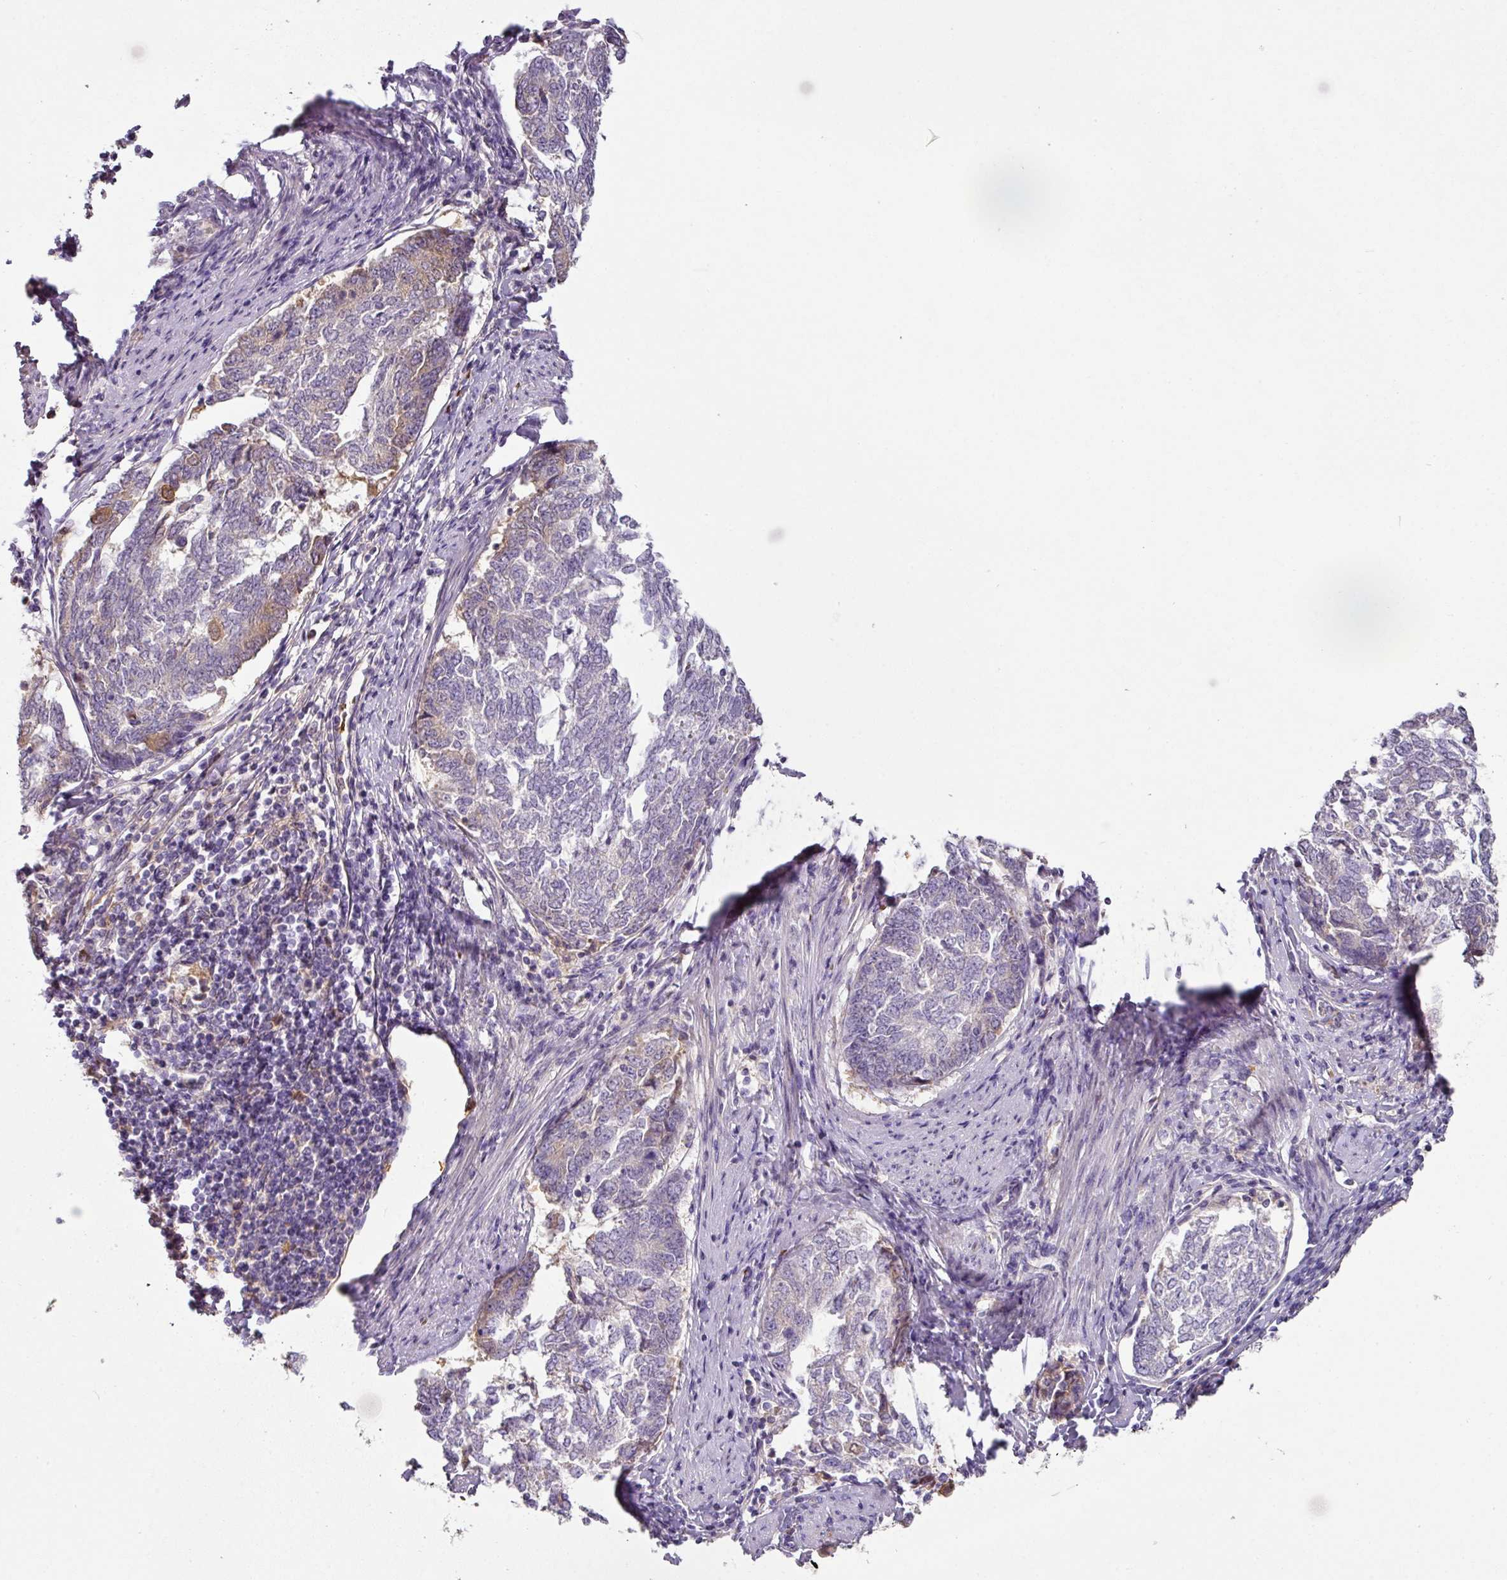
{"staining": {"intensity": "moderate", "quantity": "<25%", "location": "cytoplasmic/membranous"}, "tissue": "endometrial cancer", "cell_type": "Tumor cells", "image_type": "cancer", "snomed": [{"axis": "morphology", "description": "Adenocarcinoma, NOS"}, {"axis": "topography", "description": "Endometrium"}], "caption": "Tumor cells exhibit low levels of moderate cytoplasmic/membranous expression in about <25% of cells in human endometrial cancer.", "gene": "CCZ1", "patient": {"sex": "female", "age": 80}}